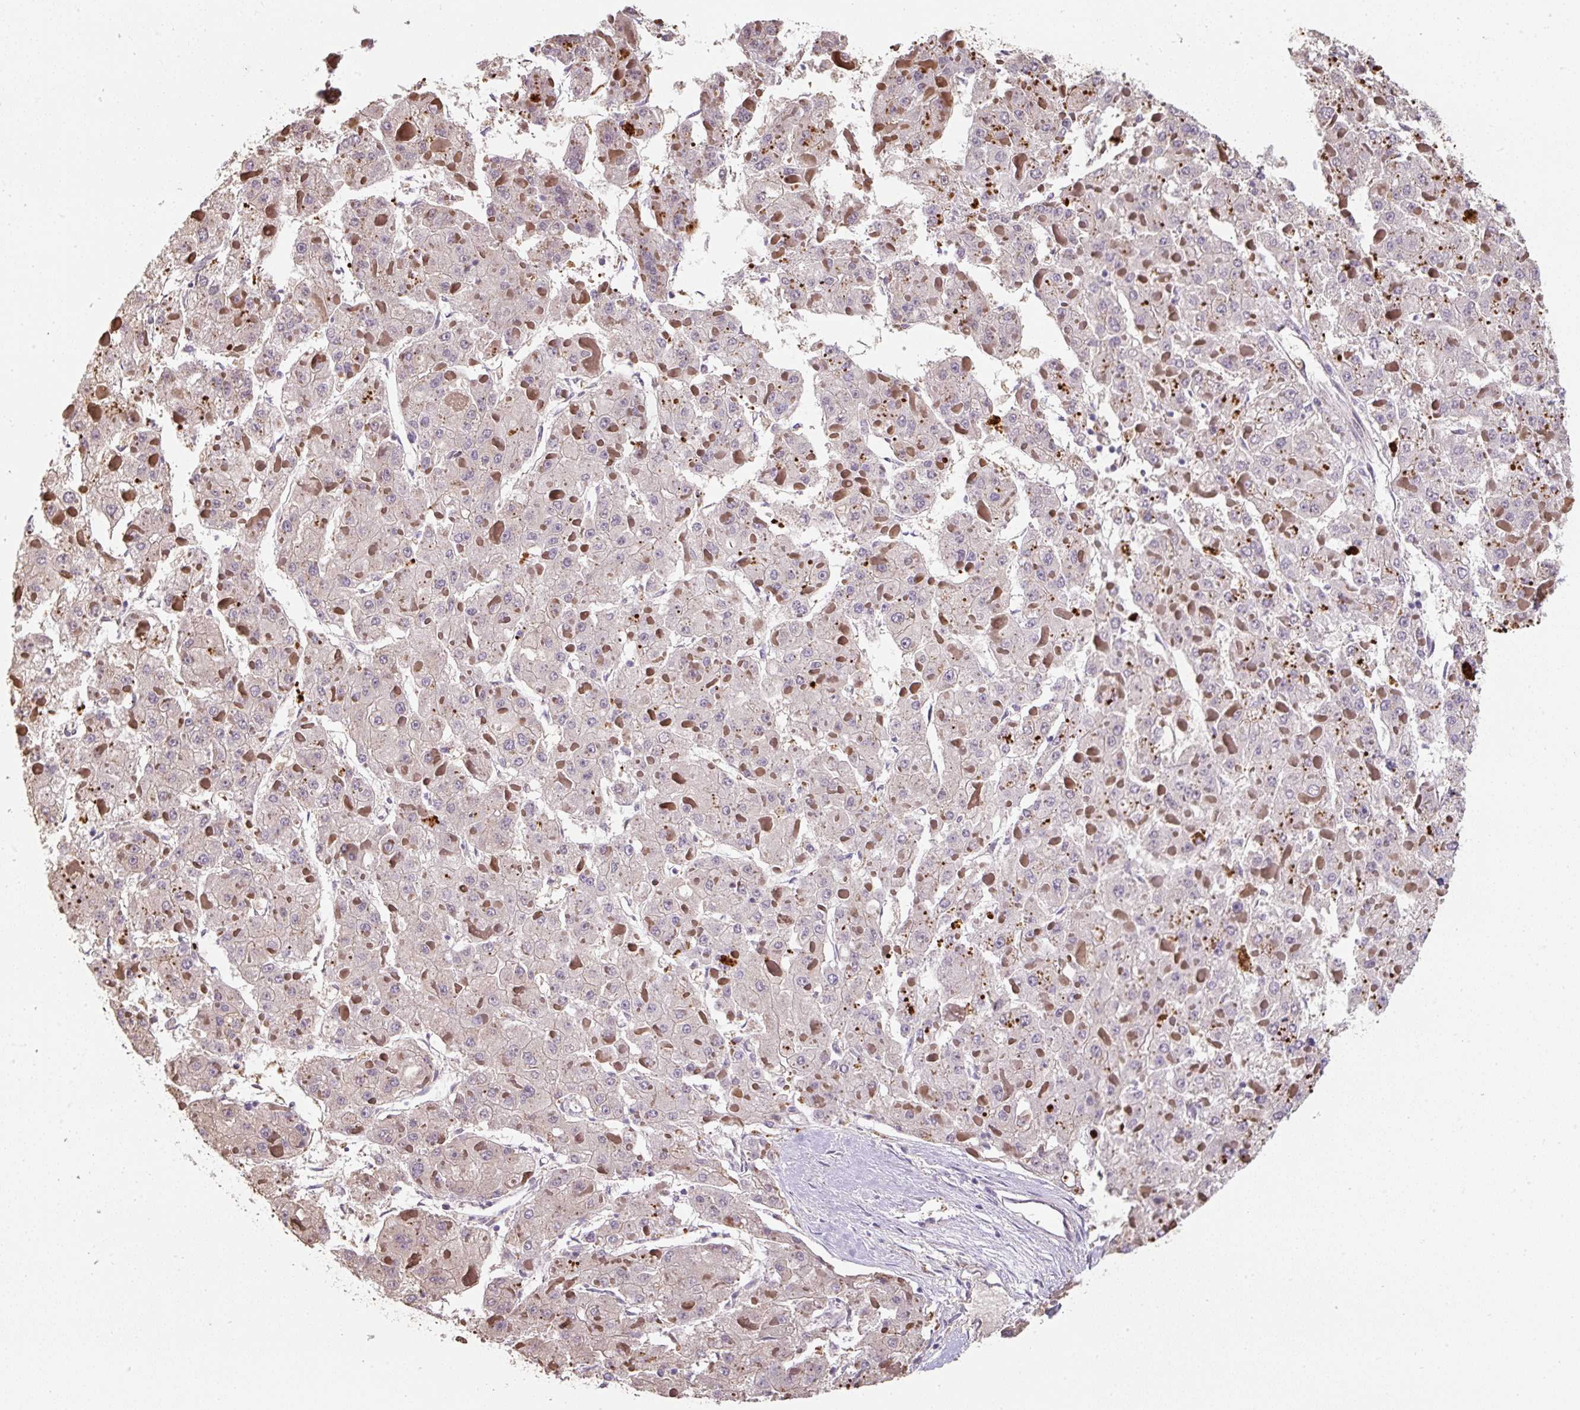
{"staining": {"intensity": "negative", "quantity": "none", "location": "none"}, "tissue": "liver cancer", "cell_type": "Tumor cells", "image_type": "cancer", "snomed": [{"axis": "morphology", "description": "Carcinoma, Hepatocellular, NOS"}, {"axis": "topography", "description": "Liver"}], "caption": "Immunohistochemistry micrograph of neoplastic tissue: human hepatocellular carcinoma (liver) stained with DAB (3,3'-diaminobenzidine) exhibits no significant protein staining in tumor cells.", "gene": "ST13", "patient": {"sex": "female", "age": 73}}